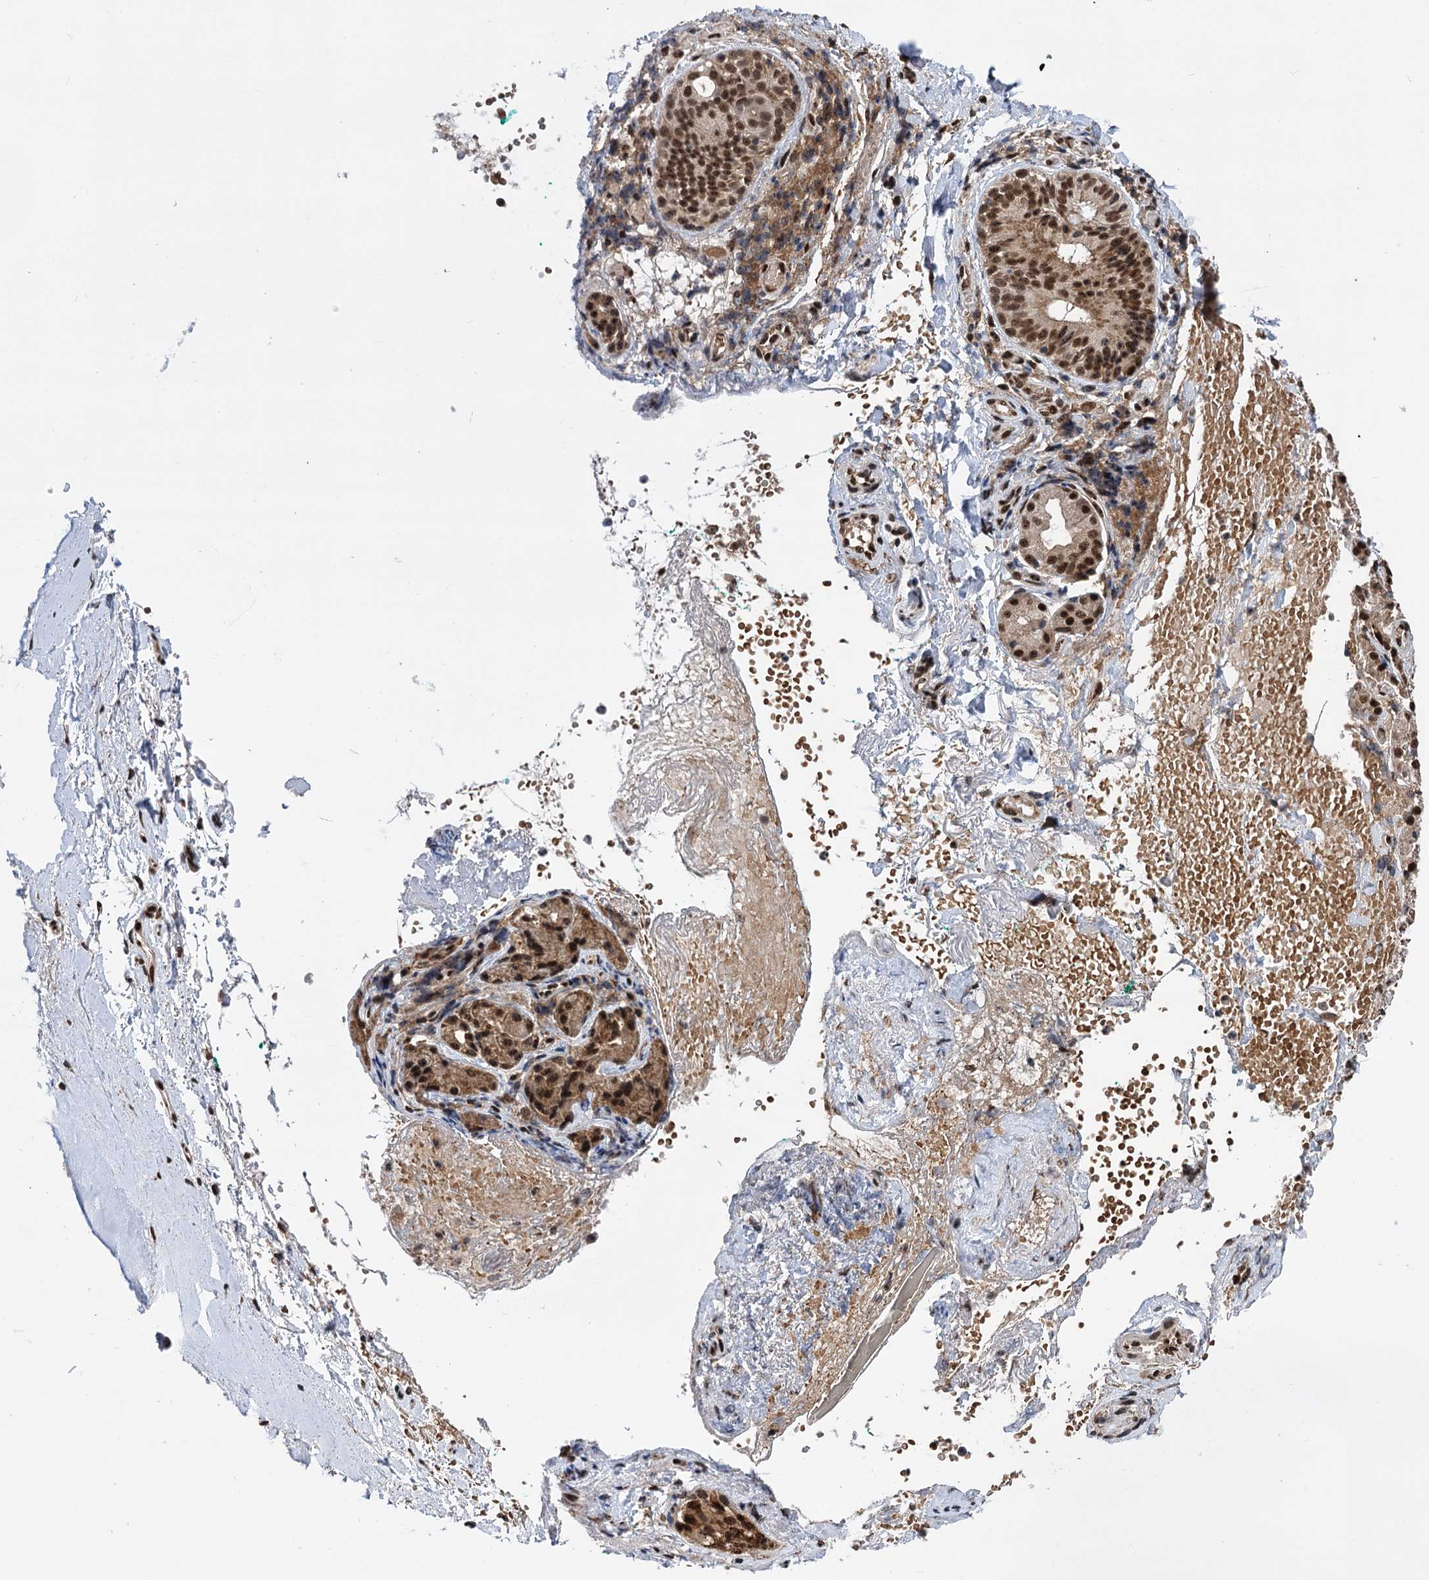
{"staining": {"intensity": "moderate", "quantity": ">75%", "location": "nuclear"}, "tissue": "adipose tissue", "cell_type": "Adipocytes", "image_type": "normal", "snomed": [{"axis": "morphology", "description": "Normal tissue, NOS"}, {"axis": "morphology", "description": "Basal cell carcinoma"}, {"axis": "topography", "description": "Cartilage tissue"}, {"axis": "topography", "description": "Nasopharynx"}, {"axis": "topography", "description": "Oral tissue"}], "caption": "A photomicrograph showing moderate nuclear expression in about >75% of adipocytes in benign adipose tissue, as visualized by brown immunohistochemical staining.", "gene": "MESD", "patient": {"sex": "female", "age": 77}}